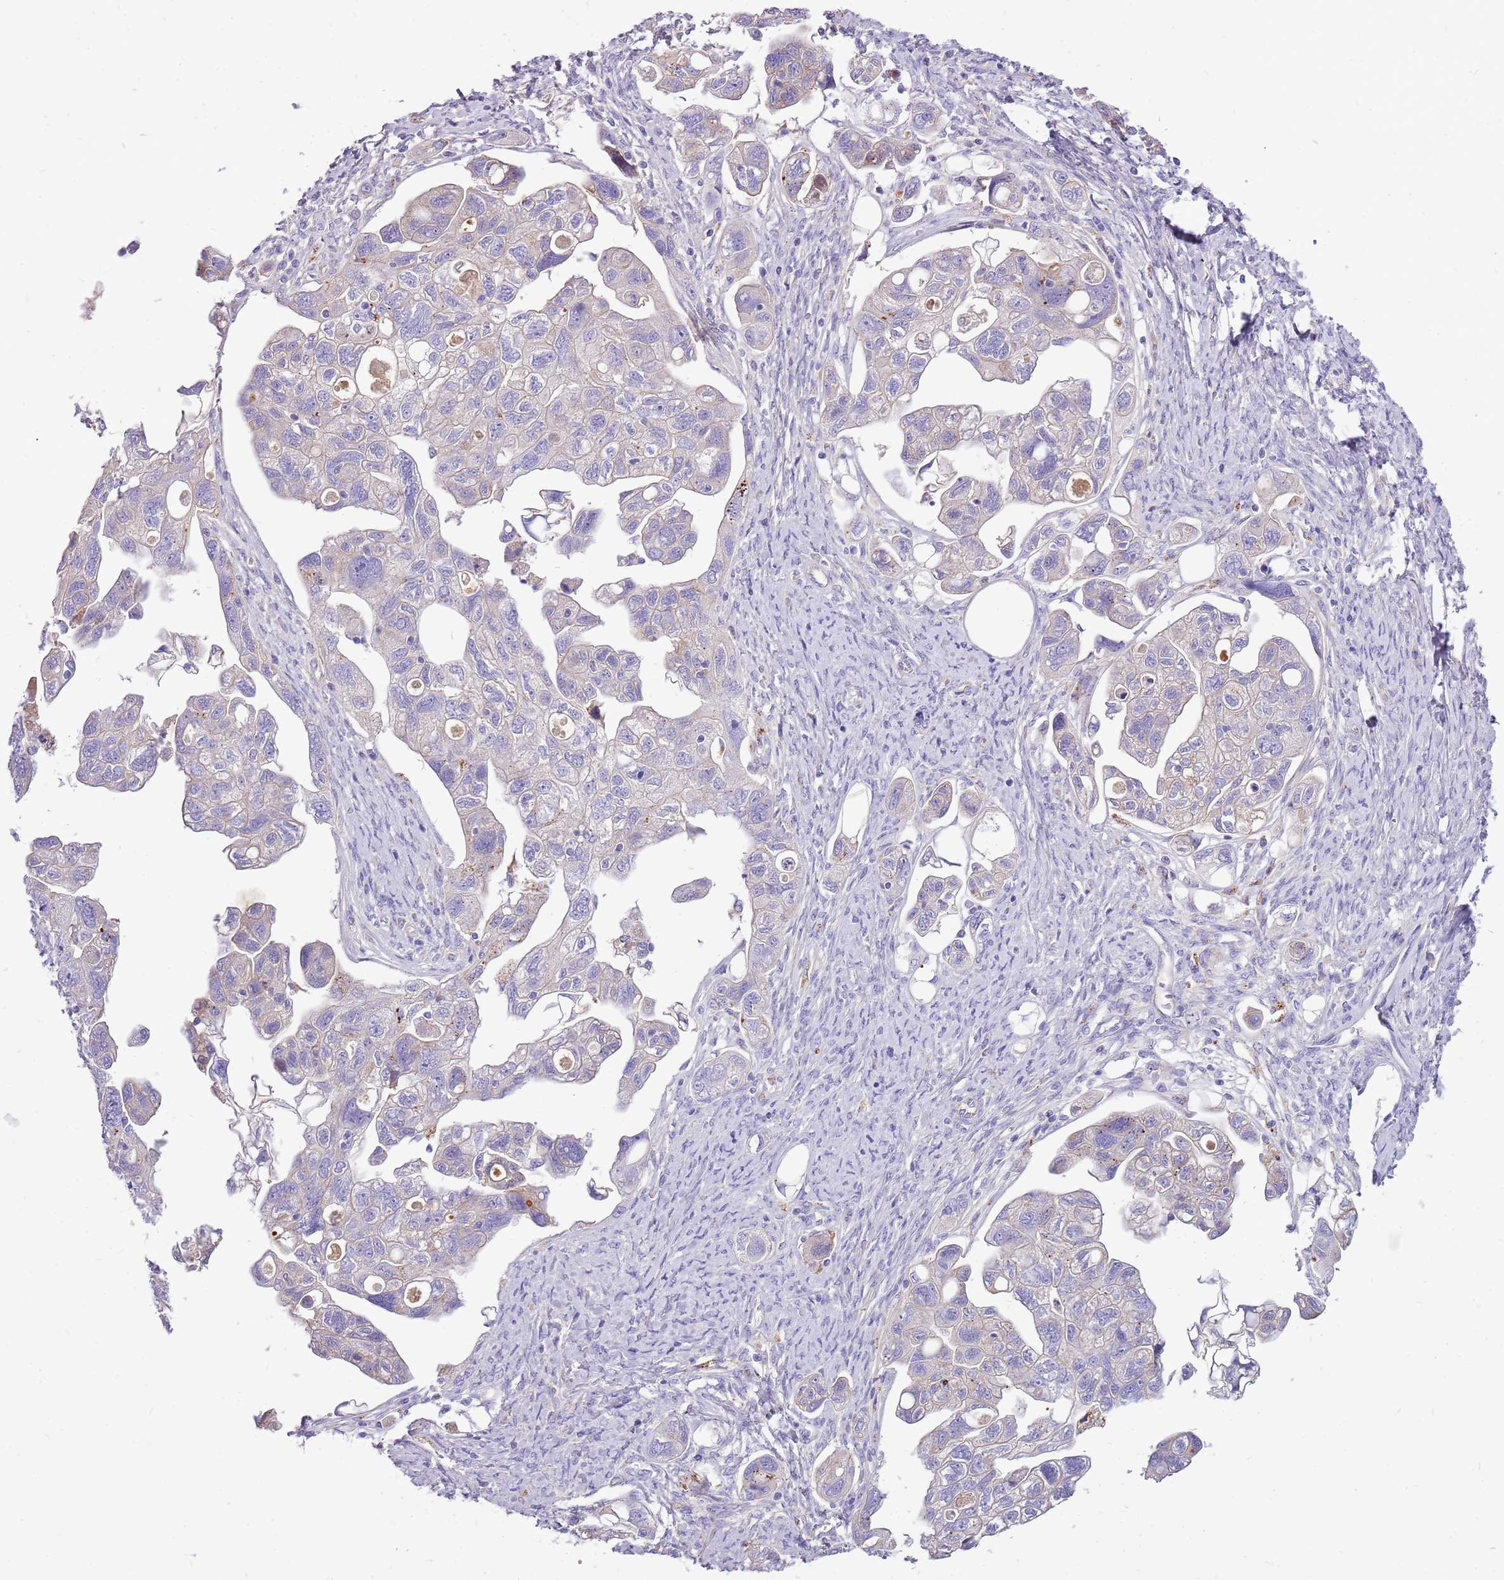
{"staining": {"intensity": "negative", "quantity": "none", "location": "none"}, "tissue": "ovarian cancer", "cell_type": "Tumor cells", "image_type": "cancer", "snomed": [{"axis": "morphology", "description": "Carcinoma, NOS"}, {"axis": "morphology", "description": "Cystadenocarcinoma, serous, NOS"}, {"axis": "topography", "description": "Ovary"}], "caption": "Protein analysis of ovarian cancer (serous cystadenocarcinoma) displays no significant expression in tumor cells. Nuclei are stained in blue.", "gene": "NTN4", "patient": {"sex": "female", "age": 69}}